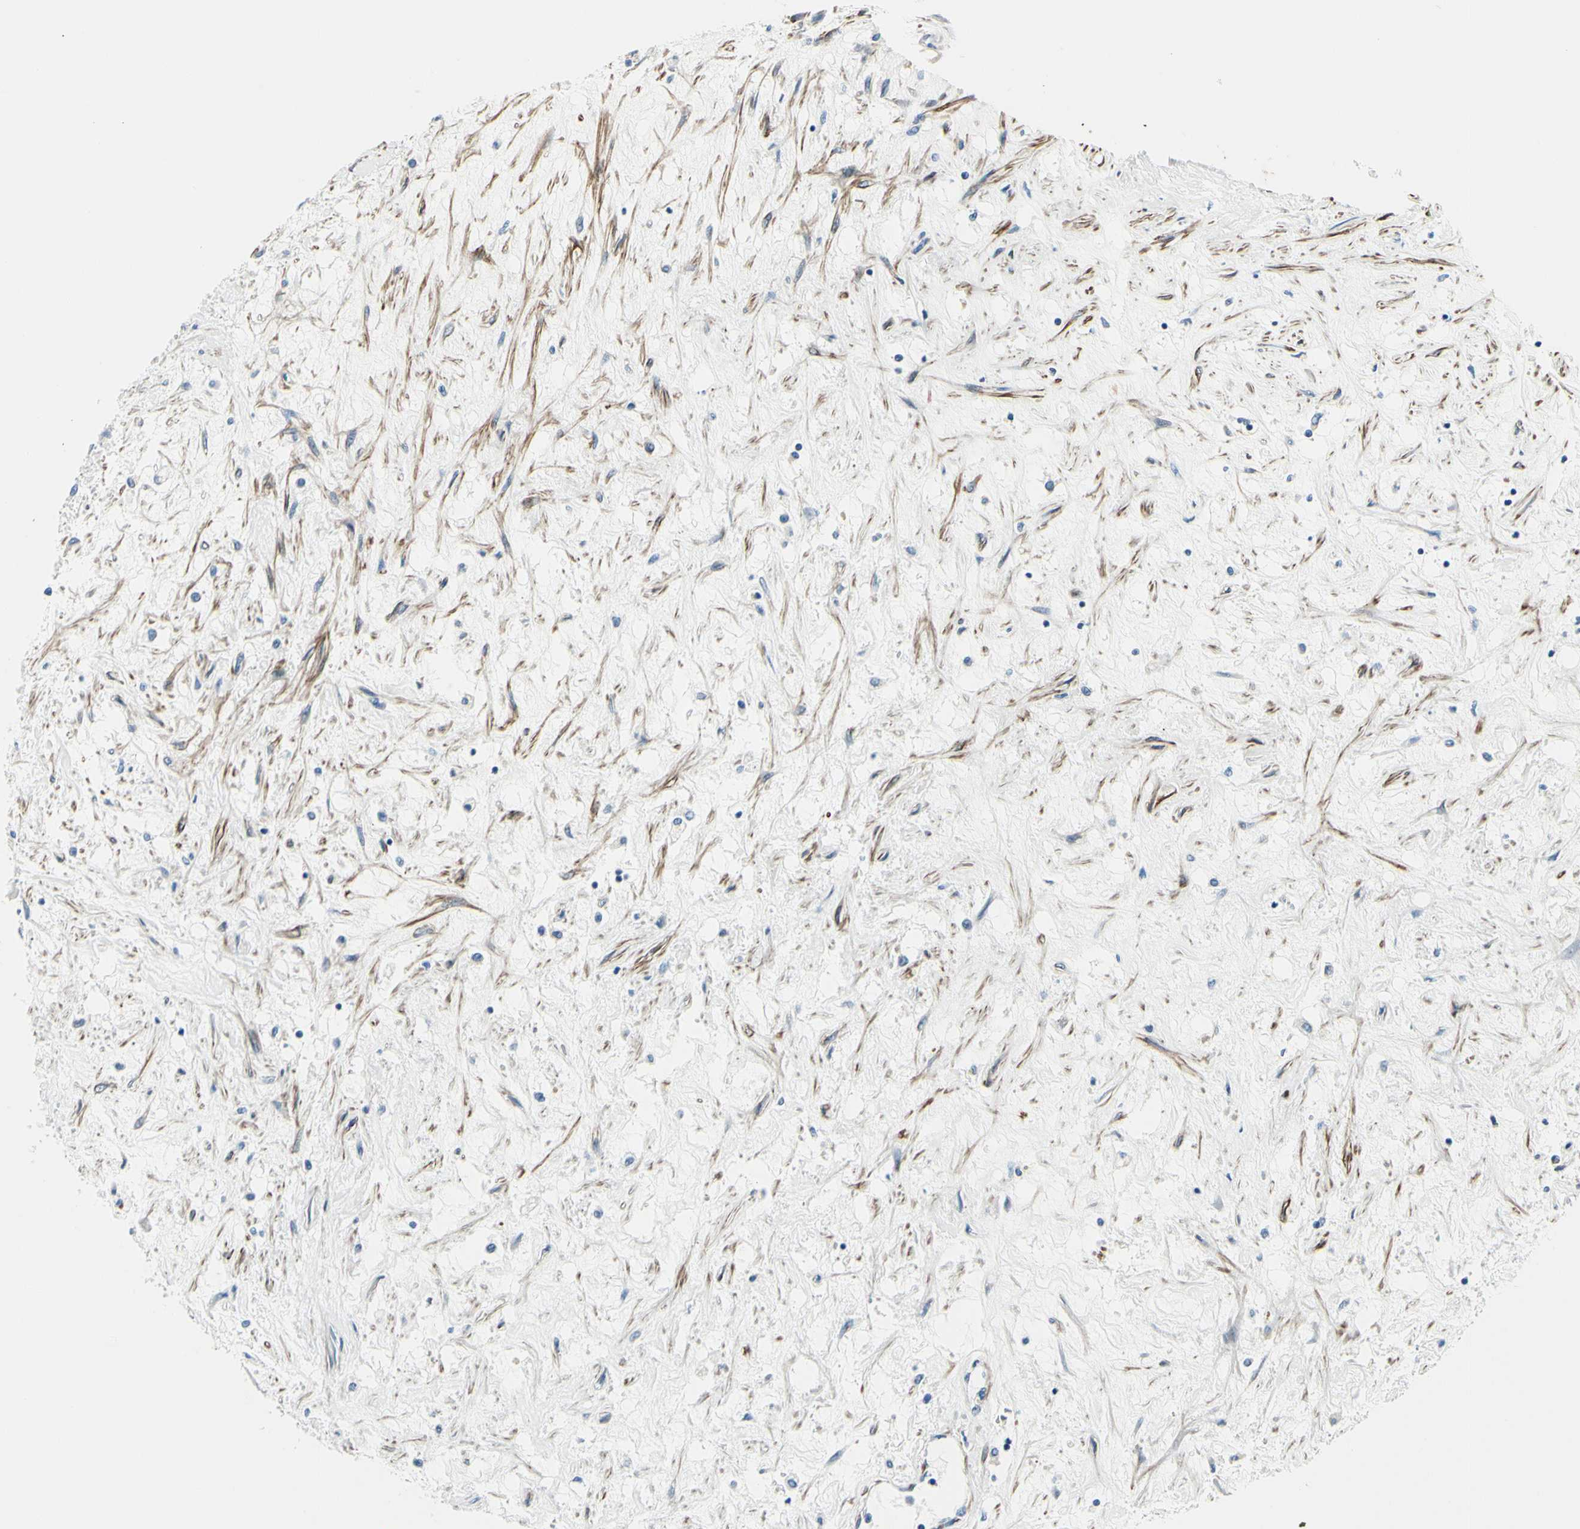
{"staining": {"intensity": "negative", "quantity": "none", "location": "none"}, "tissue": "renal cancer", "cell_type": "Tumor cells", "image_type": "cancer", "snomed": [{"axis": "morphology", "description": "Adenocarcinoma, NOS"}, {"axis": "topography", "description": "Kidney"}], "caption": "Immunohistochemistry (IHC) micrograph of human renal cancer (adenocarcinoma) stained for a protein (brown), which demonstrates no positivity in tumor cells. (DAB IHC with hematoxylin counter stain).", "gene": "CDH15", "patient": {"sex": "male", "age": 68}}